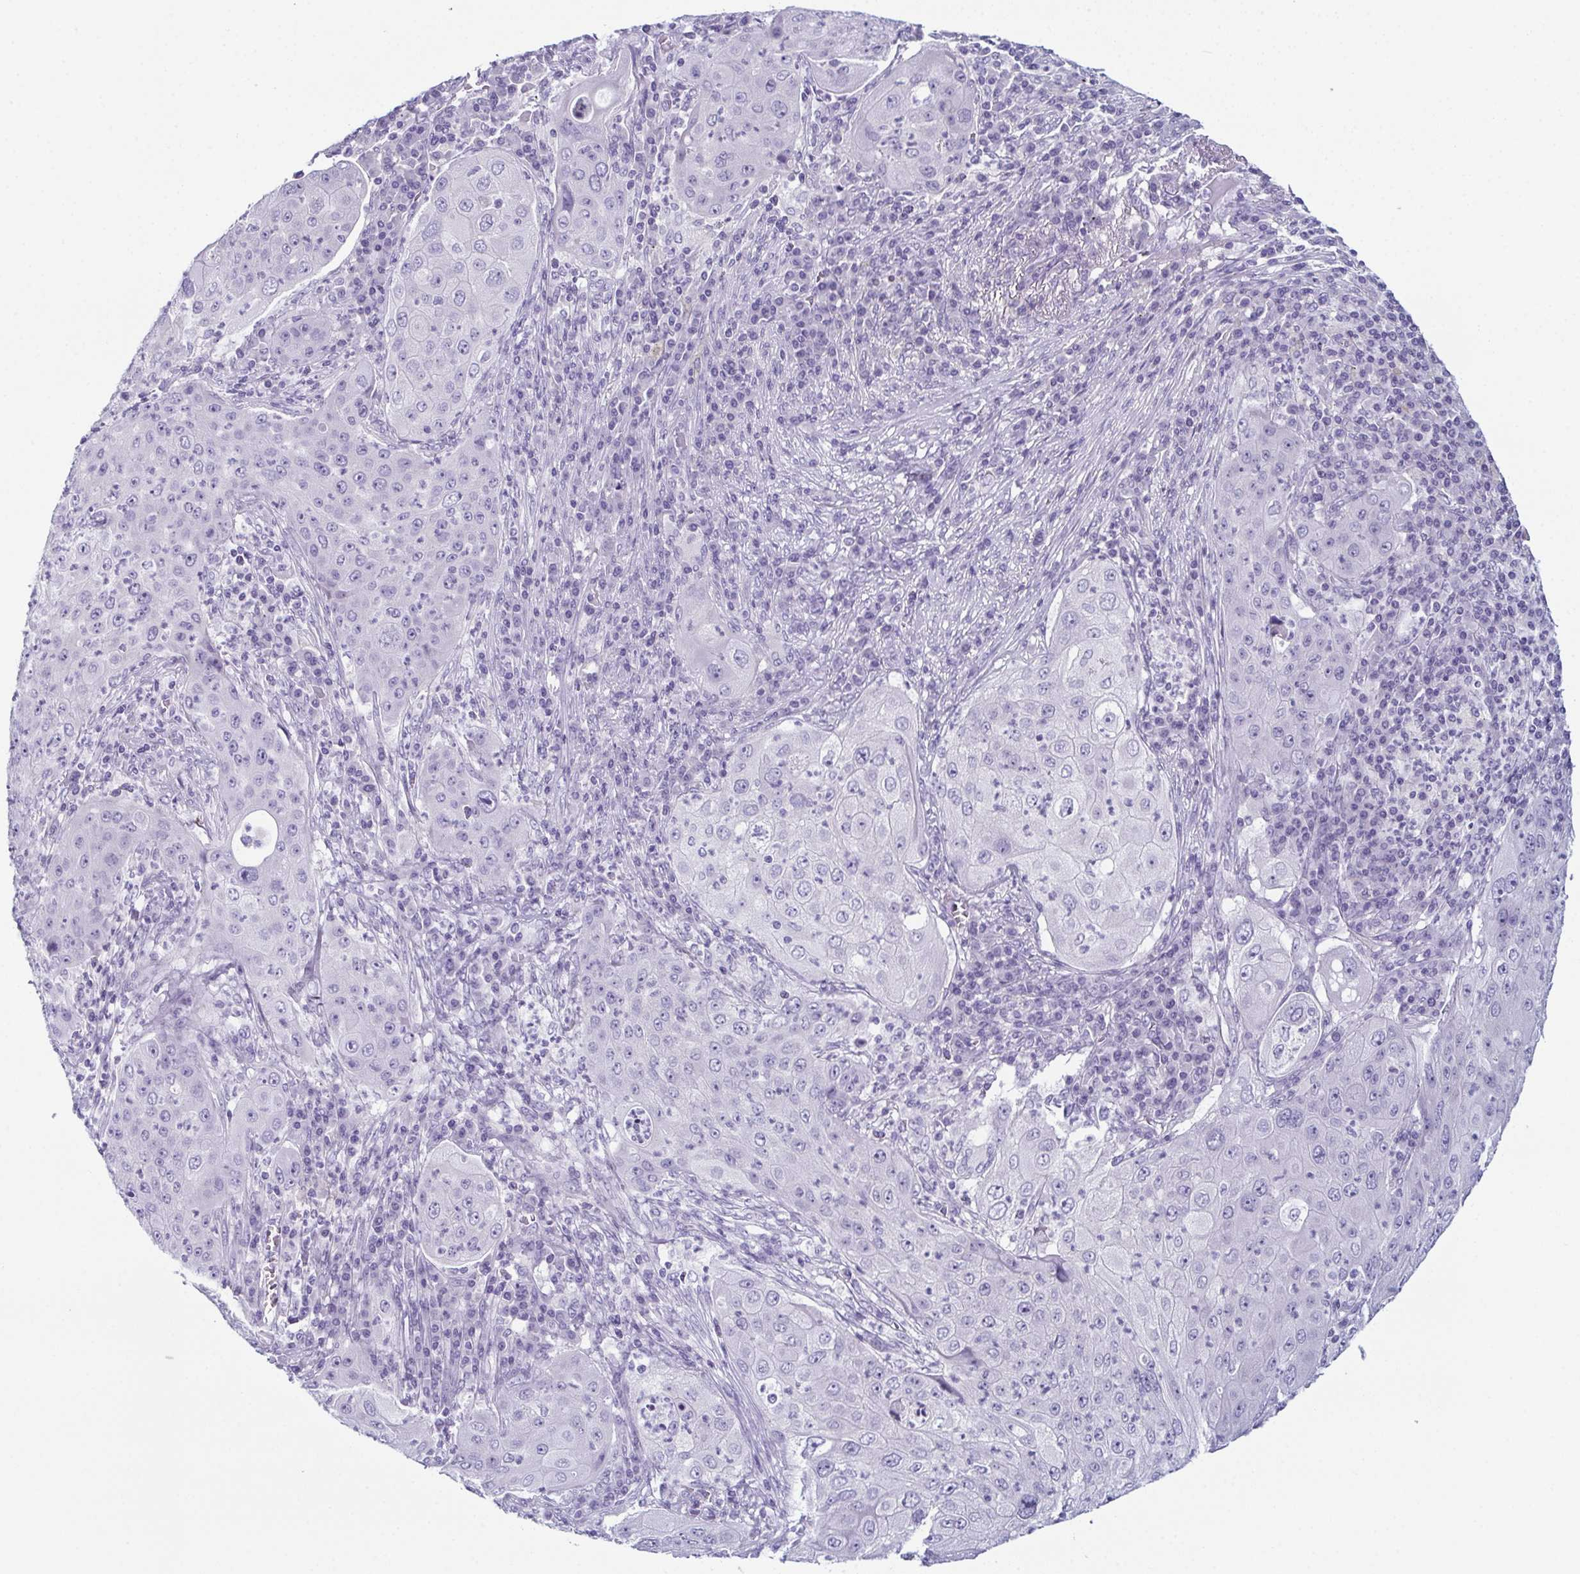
{"staining": {"intensity": "negative", "quantity": "none", "location": "none"}, "tissue": "lung cancer", "cell_type": "Tumor cells", "image_type": "cancer", "snomed": [{"axis": "morphology", "description": "Squamous cell carcinoma, NOS"}, {"axis": "topography", "description": "Lung"}], "caption": "Immunohistochemical staining of lung cancer (squamous cell carcinoma) displays no significant expression in tumor cells.", "gene": "ENKUR", "patient": {"sex": "female", "age": 59}}